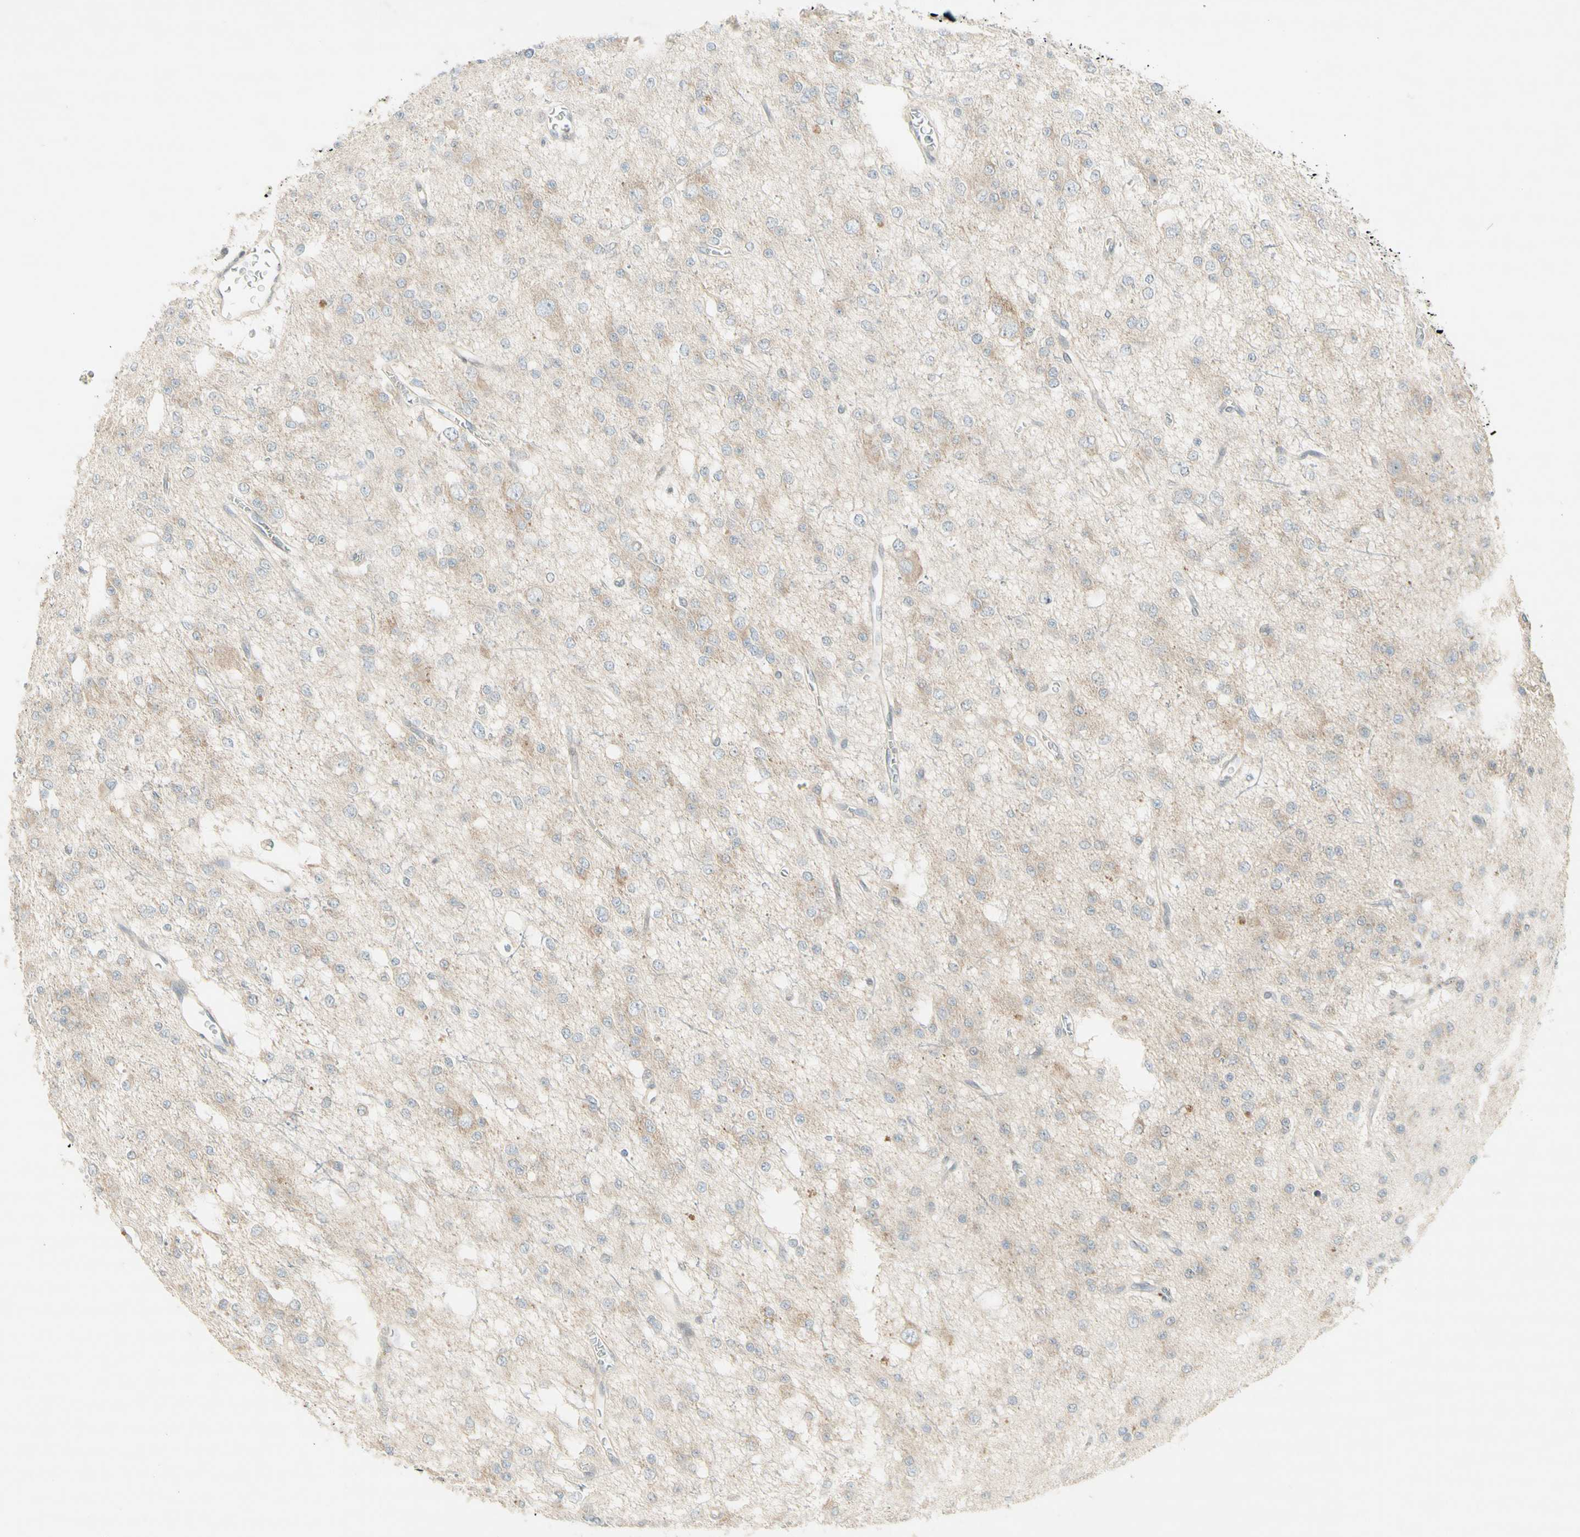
{"staining": {"intensity": "weak", "quantity": "25%-75%", "location": "cytoplasmic/membranous"}, "tissue": "glioma", "cell_type": "Tumor cells", "image_type": "cancer", "snomed": [{"axis": "morphology", "description": "Glioma, malignant, Low grade"}, {"axis": "topography", "description": "Brain"}], "caption": "This photomicrograph reveals IHC staining of human glioma, with low weak cytoplasmic/membranous positivity in approximately 25%-75% of tumor cells.", "gene": "ETF1", "patient": {"sex": "male", "age": 38}}